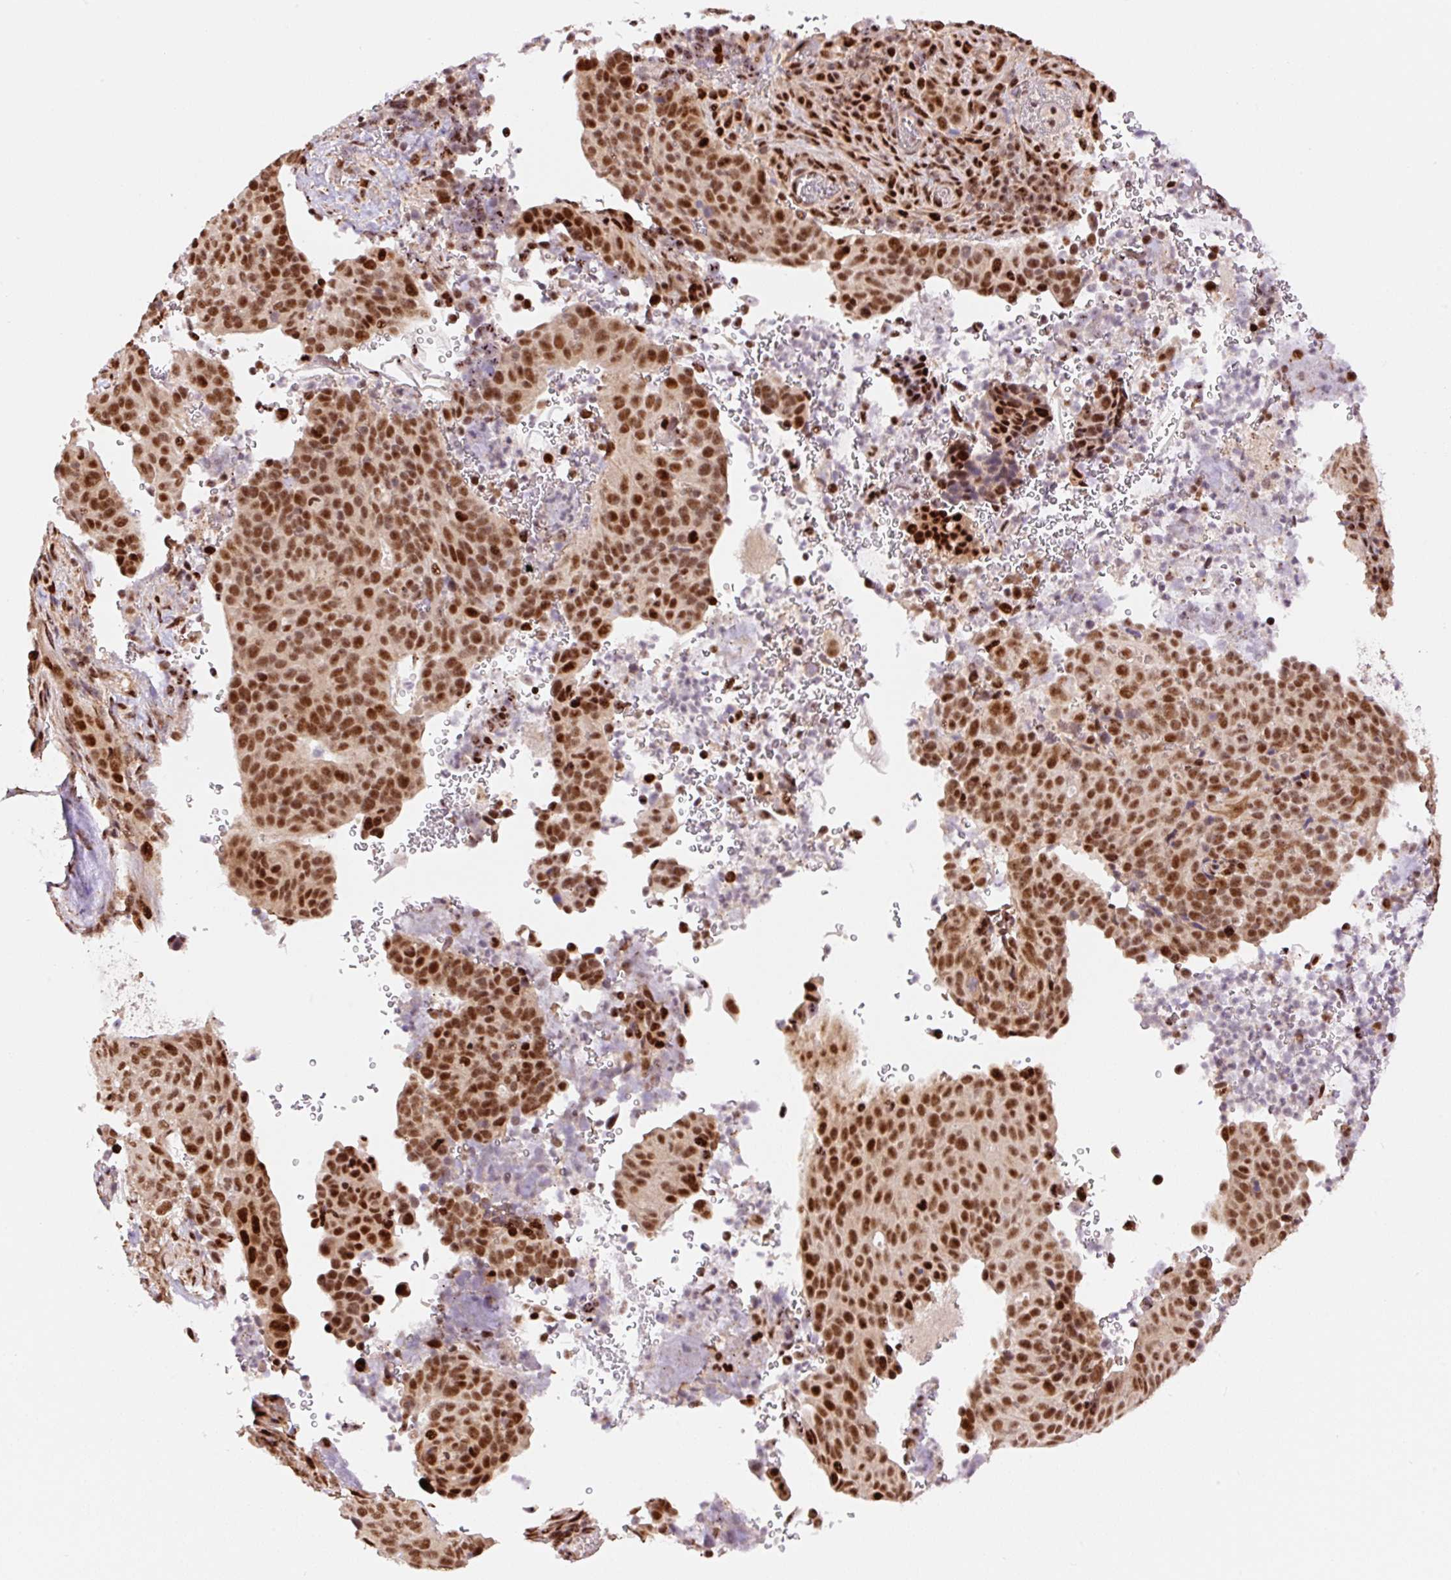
{"staining": {"intensity": "moderate", "quantity": ">75%", "location": "nuclear"}, "tissue": "cervical cancer", "cell_type": "Tumor cells", "image_type": "cancer", "snomed": [{"axis": "morphology", "description": "Squamous cell carcinoma, NOS"}, {"axis": "topography", "description": "Cervix"}], "caption": "High-power microscopy captured an IHC image of squamous cell carcinoma (cervical), revealing moderate nuclear expression in about >75% of tumor cells.", "gene": "INTS8", "patient": {"sex": "female", "age": 38}}